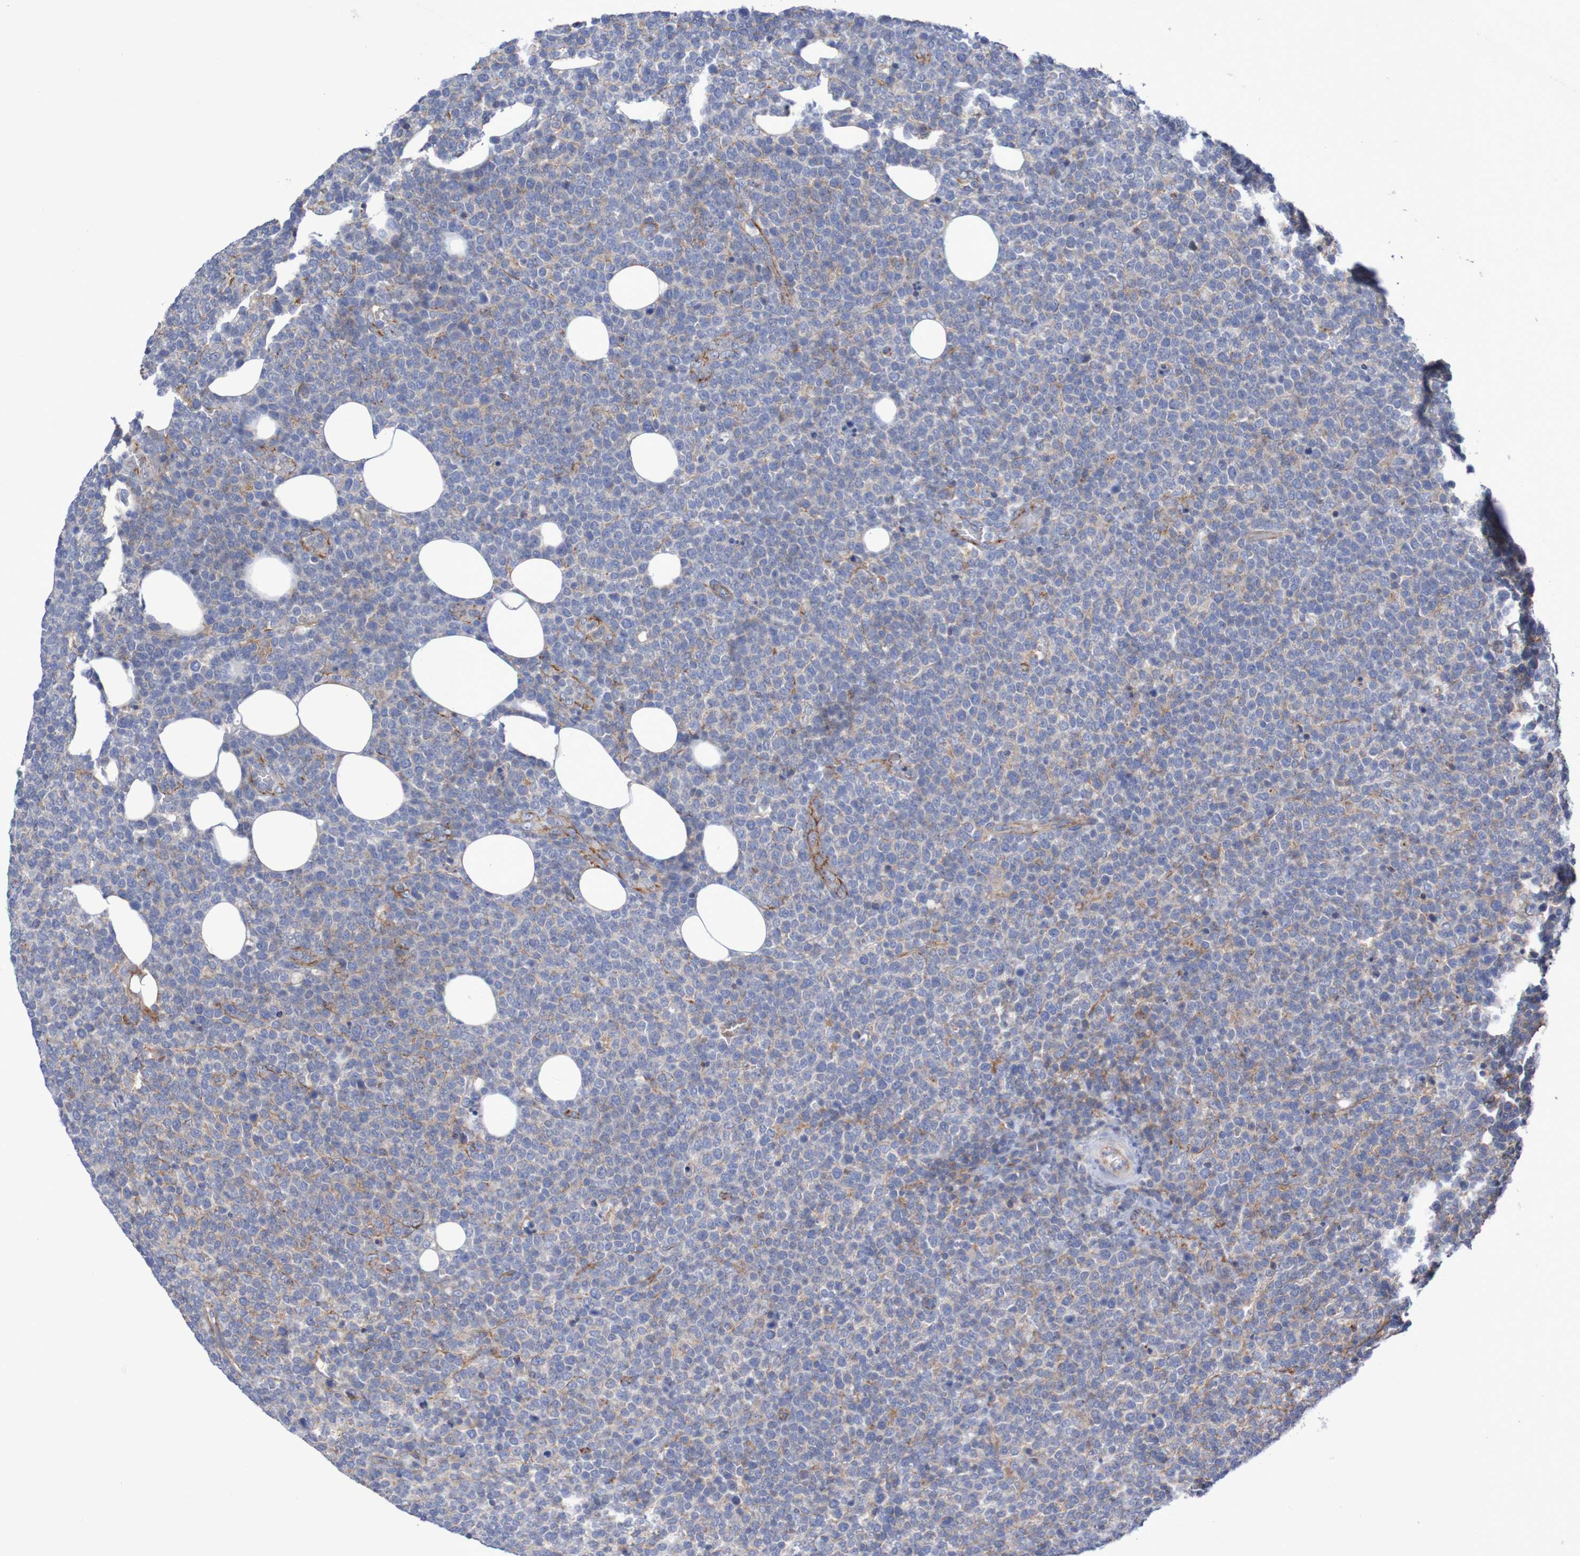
{"staining": {"intensity": "moderate", "quantity": "<25%", "location": "cytoplasmic/membranous"}, "tissue": "lymphoma", "cell_type": "Tumor cells", "image_type": "cancer", "snomed": [{"axis": "morphology", "description": "Malignant lymphoma, non-Hodgkin's type, High grade"}, {"axis": "topography", "description": "Lymph node"}], "caption": "Lymphoma stained with a protein marker reveals moderate staining in tumor cells.", "gene": "NECTIN2", "patient": {"sex": "male", "age": 61}}